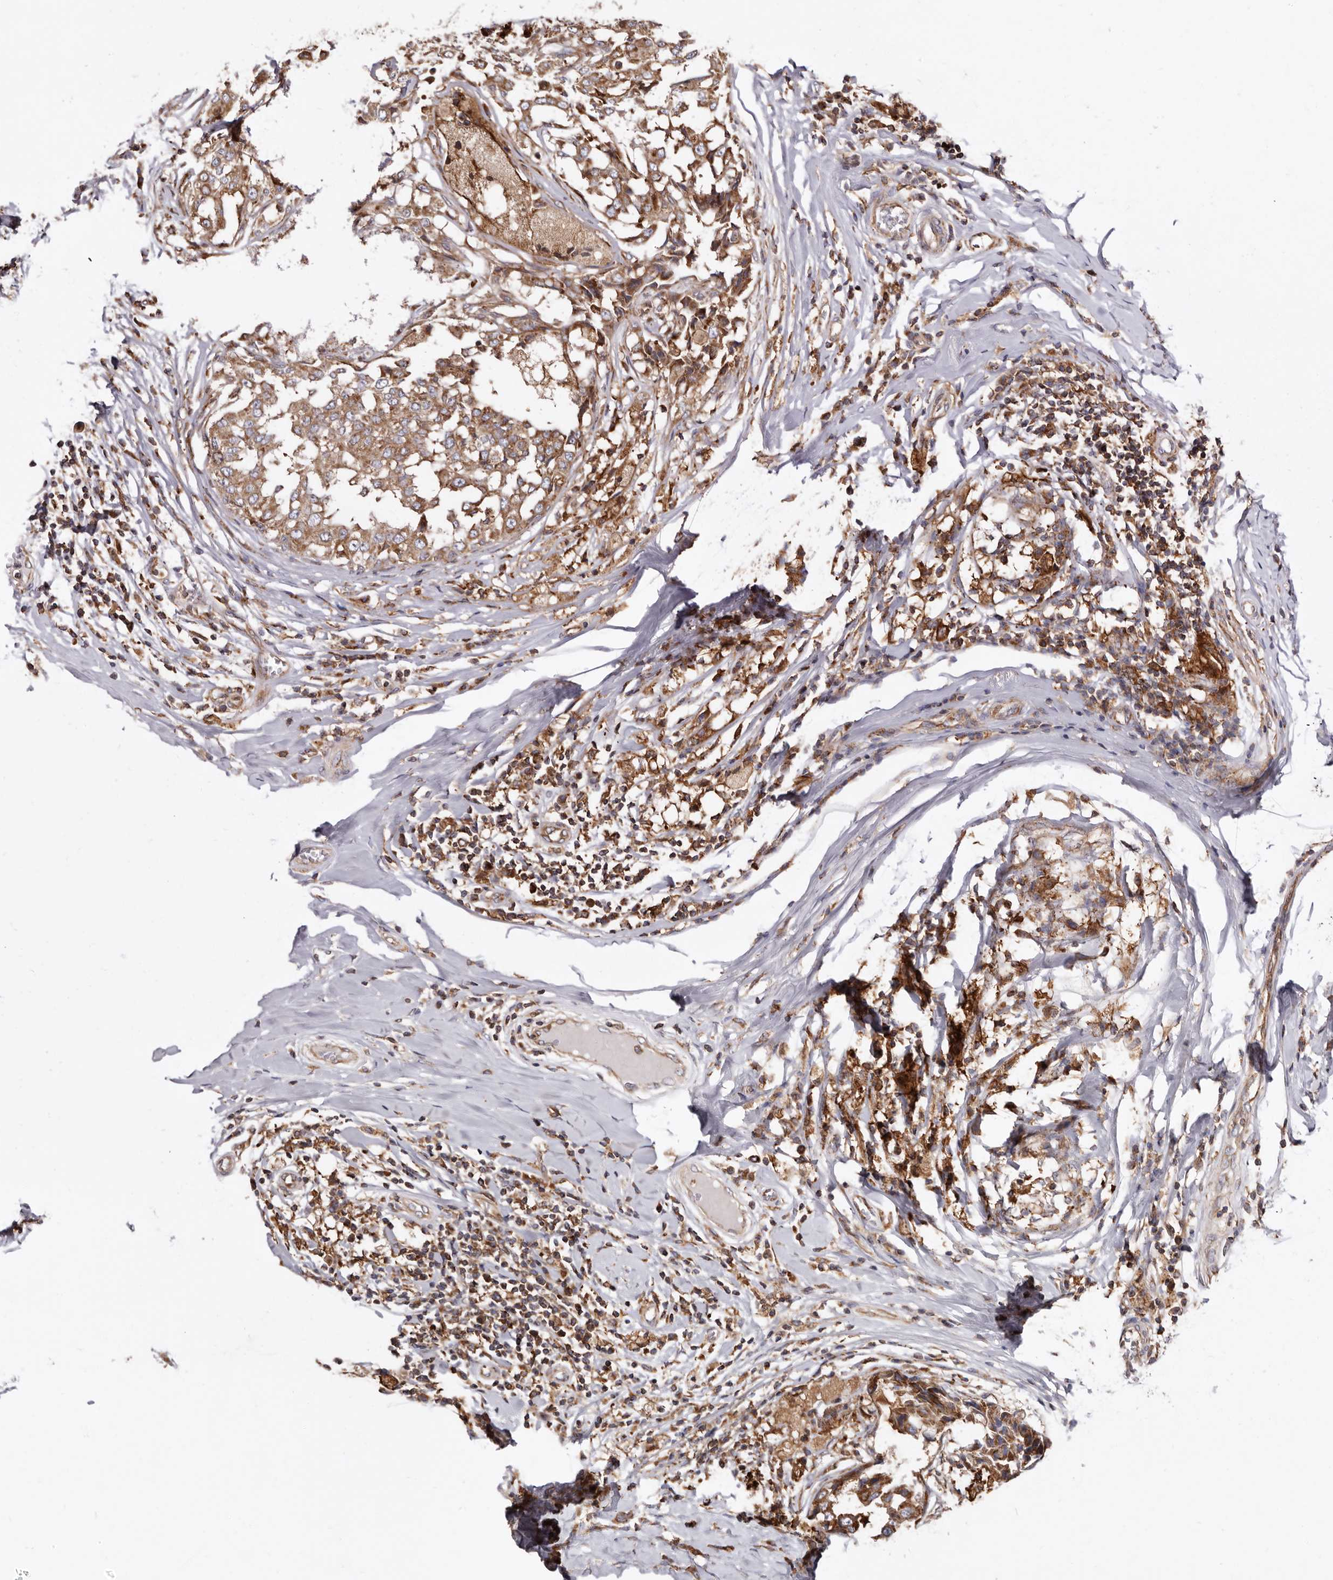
{"staining": {"intensity": "moderate", "quantity": ">75%", "location": "cytoplasmic/membranous"}, "tissue": "breast cancer", "cell_type": "Tumor cells", "image_type": "cancer", "snomed": [{"axis": "morphology", "description": "Duct carcinoma"}, {"axis": "topography", "description": "Breast"}], "caption": "Immunohistochemistry of human breast cancer (invasive ductal carcinoma) shows medium levels of moderate cytoplasmic/membranous expression in about >75% of tumor cells.", "gene": "COQ8B", "patient": {"sex": "female", "age": 27}}